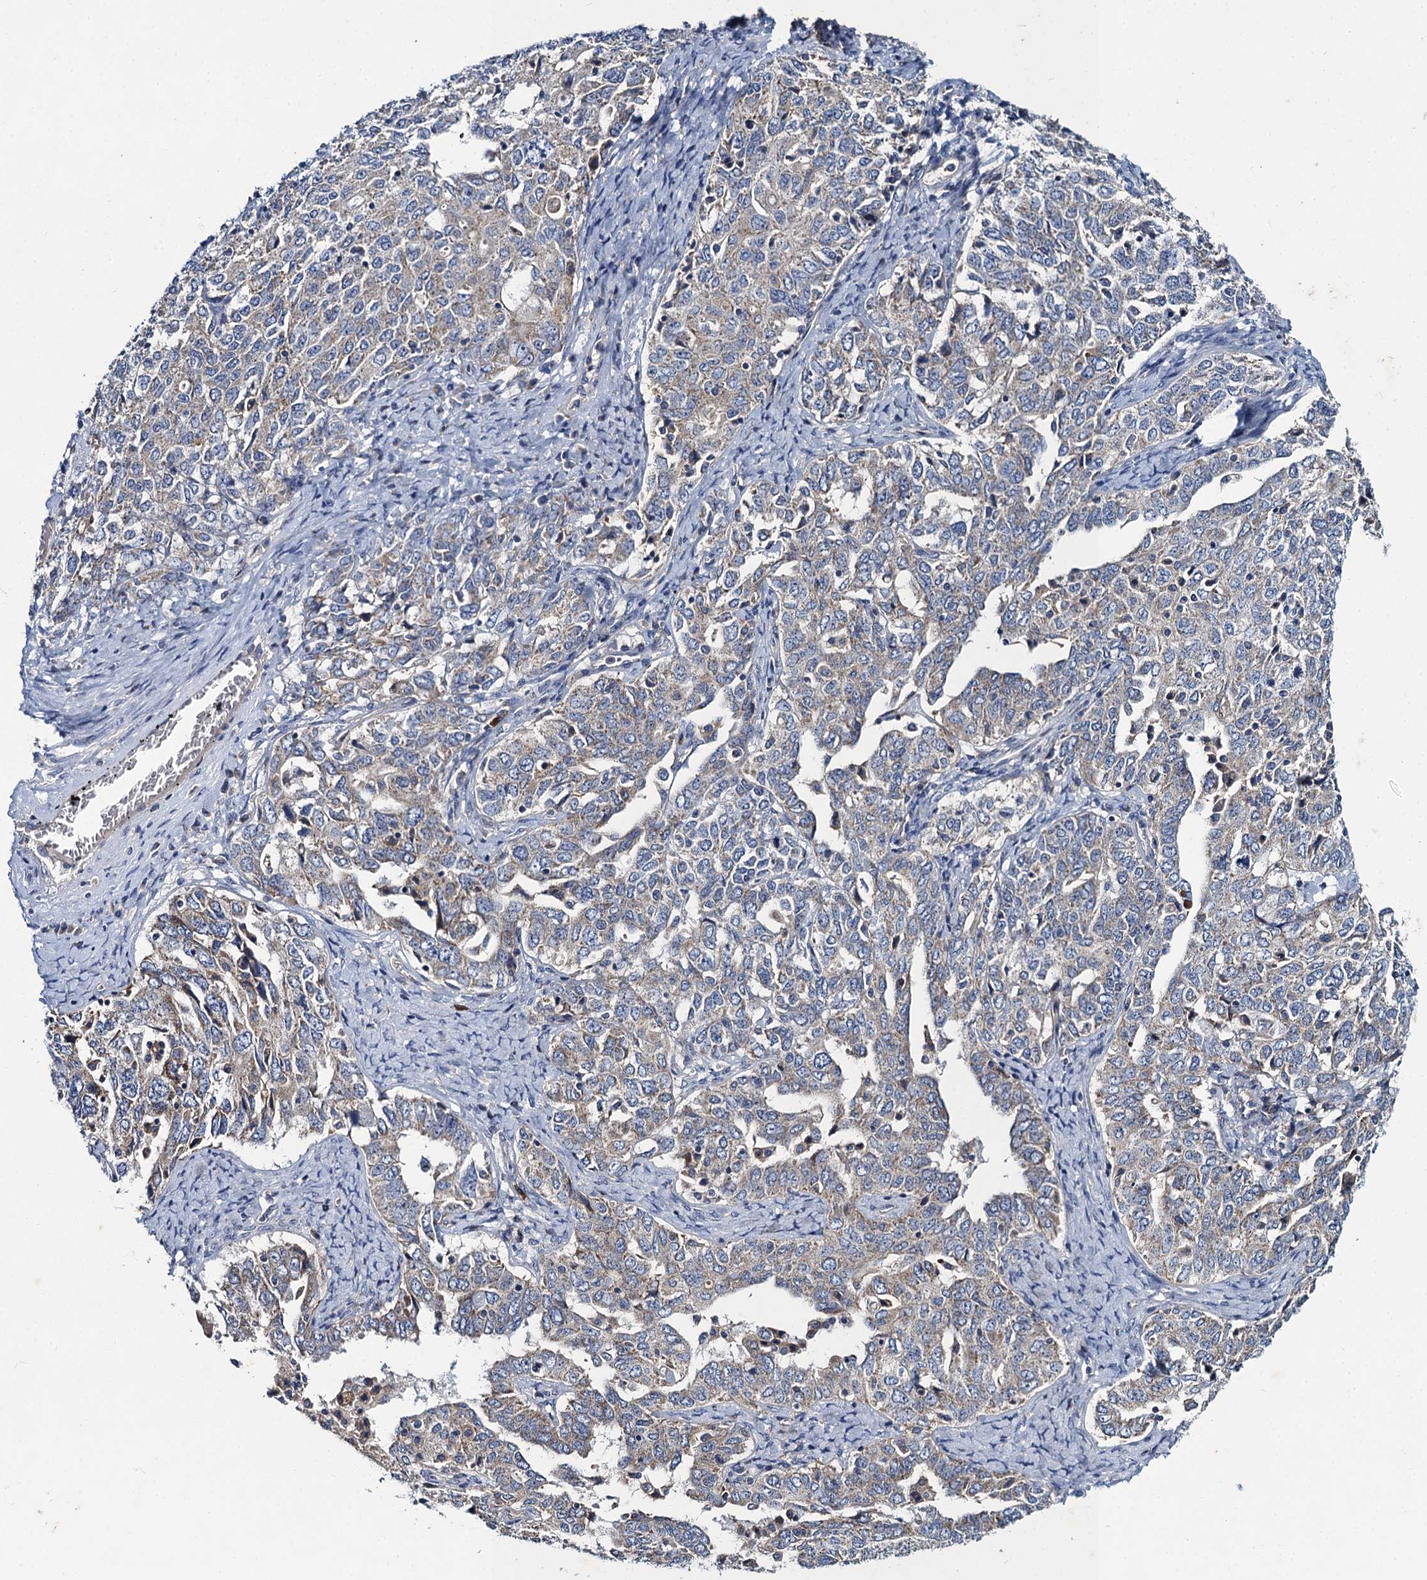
{"staining": {"intensity": "weak", "quantity": "<25%", "location": "cytoplasmic/membranous"}, "tissue": "ovarian cancer", "cell_type": "Tumor cells", "image_type": "cancer", "snomed": [{"axis": "morphology", "description": "Carcinoma, endometroid"}, {"axis": "topography", "description": "Ovary"}], "caption": "This photomicrograph is of ovarian cancer (endometroid carcinoma) stained with IHC to label a protein in brown with the nuclei are counter-stained blue. There is no staining in tumor cells.", "gene": "SNAP29", "patient": {"sex": "female", "age": 62}}